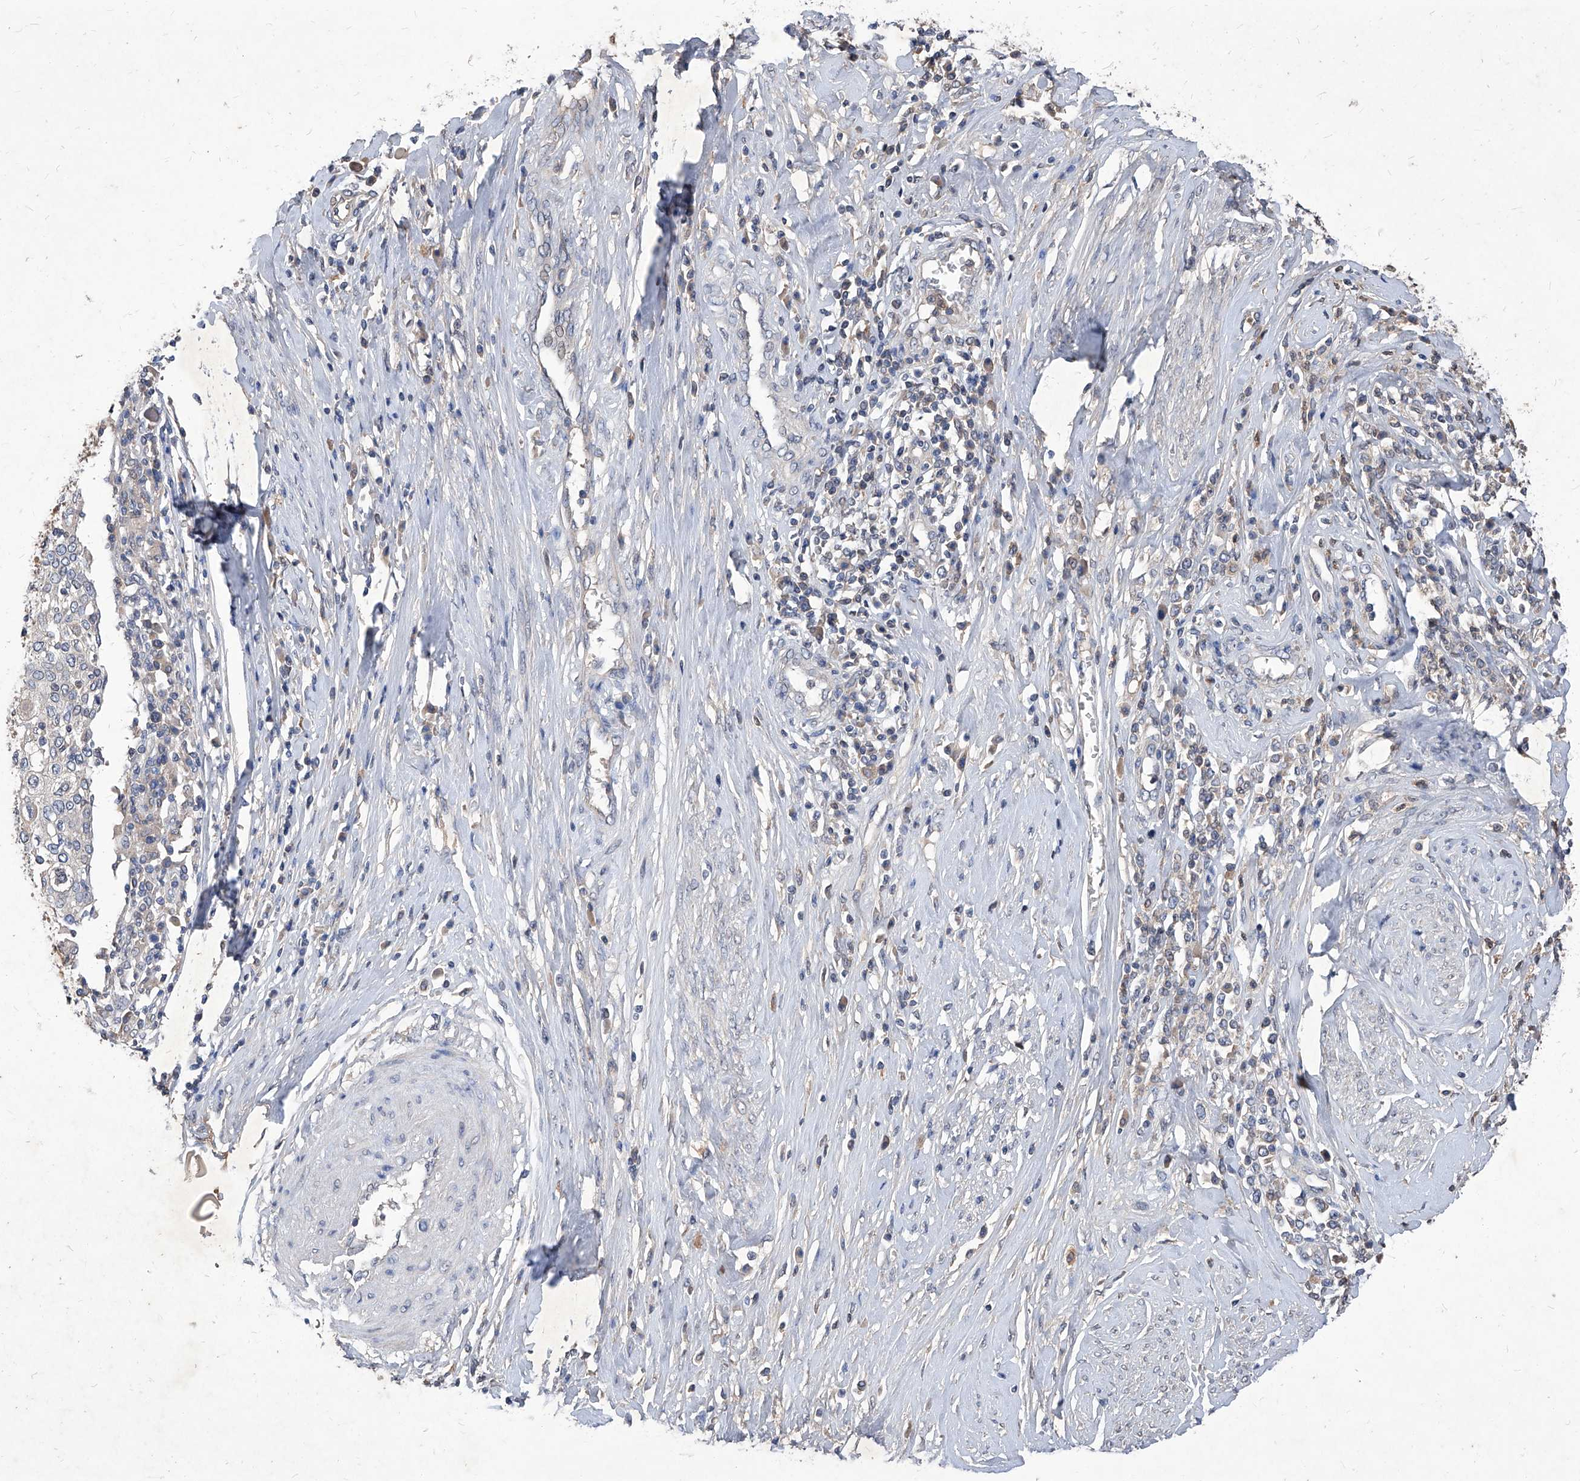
{"staining": {"intensity": "negative", "quantity": "none", "location": "none"}, "tissue": "cervical cancer", "cell_type": "Tumor cells", "image_type": "cancer", "snomed": [{"axis": "morphology", "description": "Squamous cell carcinoma, NOS"}, {"axis": "topography", "description": "Cervix"}], "caption": "This is an immunohistochemistry micrograph of human cervical squamous cell carcinoma. There is no expression in tumor cells.", "gene": "SYNGR1", "patient": {"sex": "female", "age": 40}}